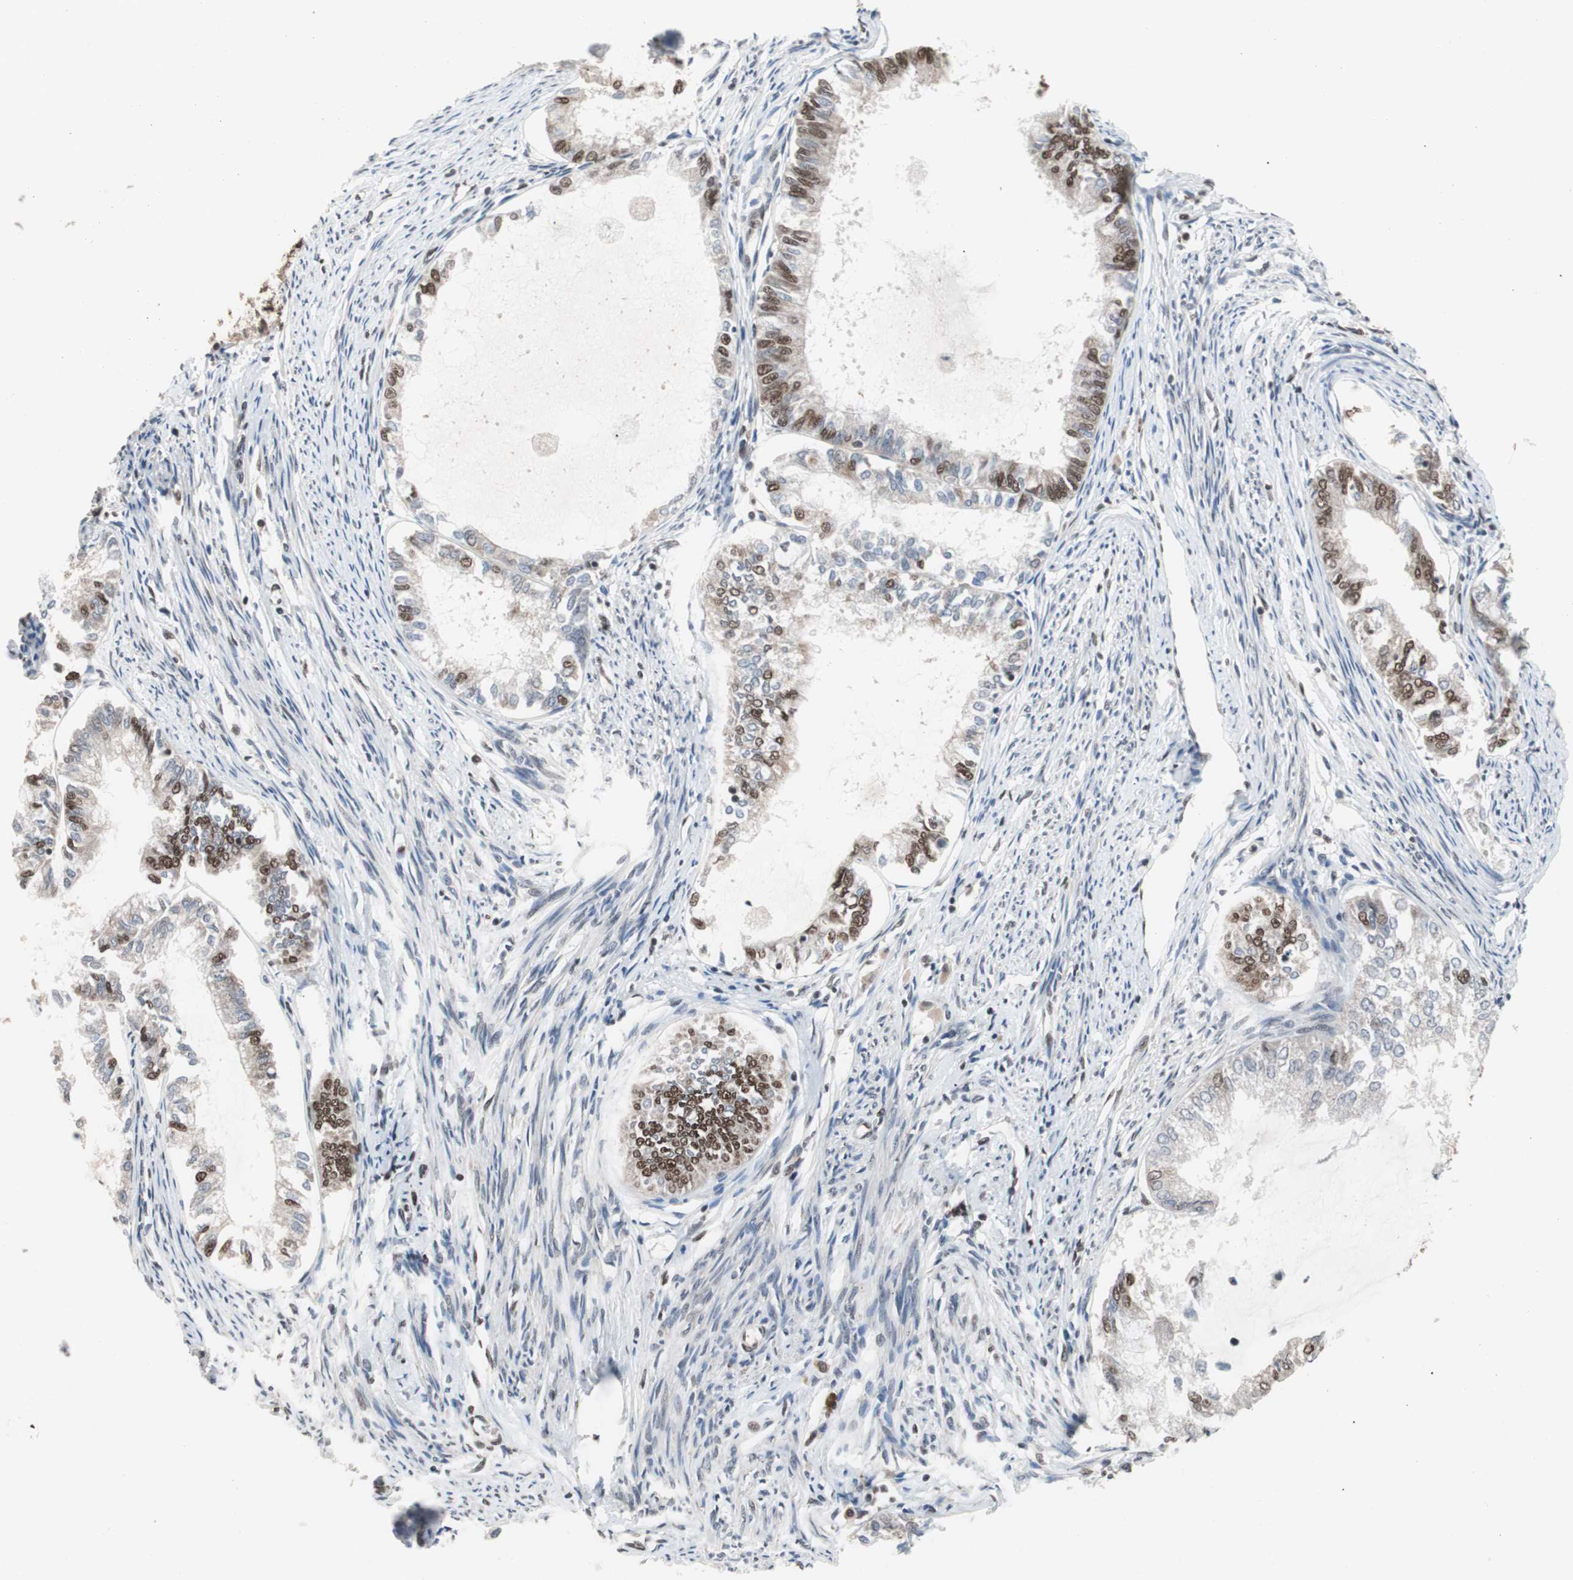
{"staining": {"intensity": "strong", "quantity": "25%-75%", "location": "nuclear"}, "tissue": "endometrial cancer", "cell_type": "Tumor cells", "image_type": "cancer", "snomed": [{"axis": "morphology", "description": "Adenocarcinoma, NOS"}, {"axis": "topography", "description": "Endometrium"}], "caption": "A histopathology image showing strong nuclear expression in approximately 25%-75% of tumor cells in endometrial adenocarcinoma, as visualized by brown immunohistochemical staining.", "gene": "CHAMP1", "patient": {"sex": "female", "age": 86}}